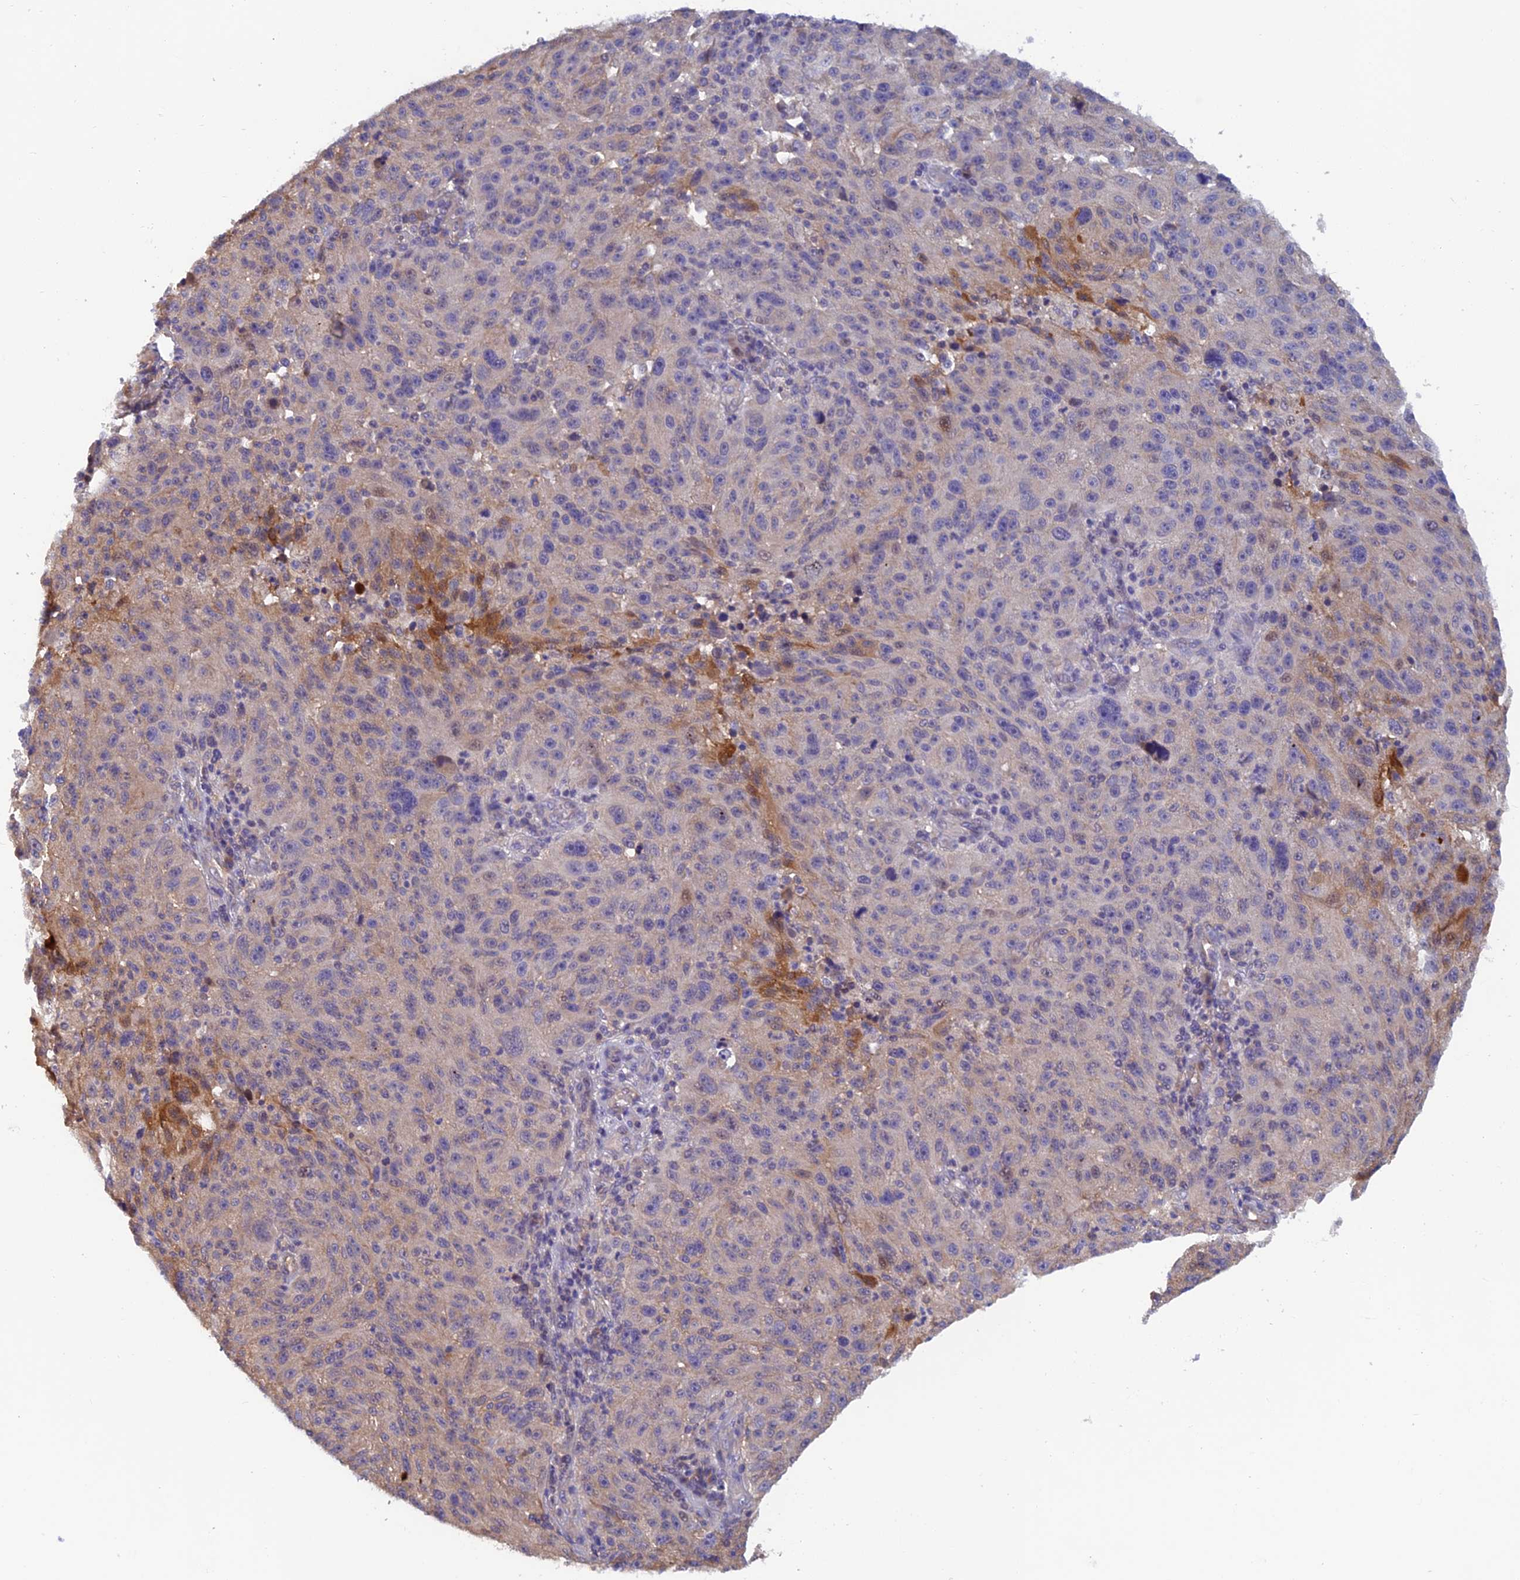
{"staining": {"intensity": "weak", "quantity": "<25%", "location": "cytoplasmic/membranous"}, "tissue": "melanoma", "cell_type": "Tumor cells", "image_type": "cancer", "snomed": [{"axis": "morphology", "description": "Malignant melanoma, NOS"}, {"axis": "topography", "description": "Skin"}], "caption": "Histopathology image shows no significant protein positivity in tumor cells of melanoma.", "gene": "HECA", "patient": {"sex": "male", "age": 53}}